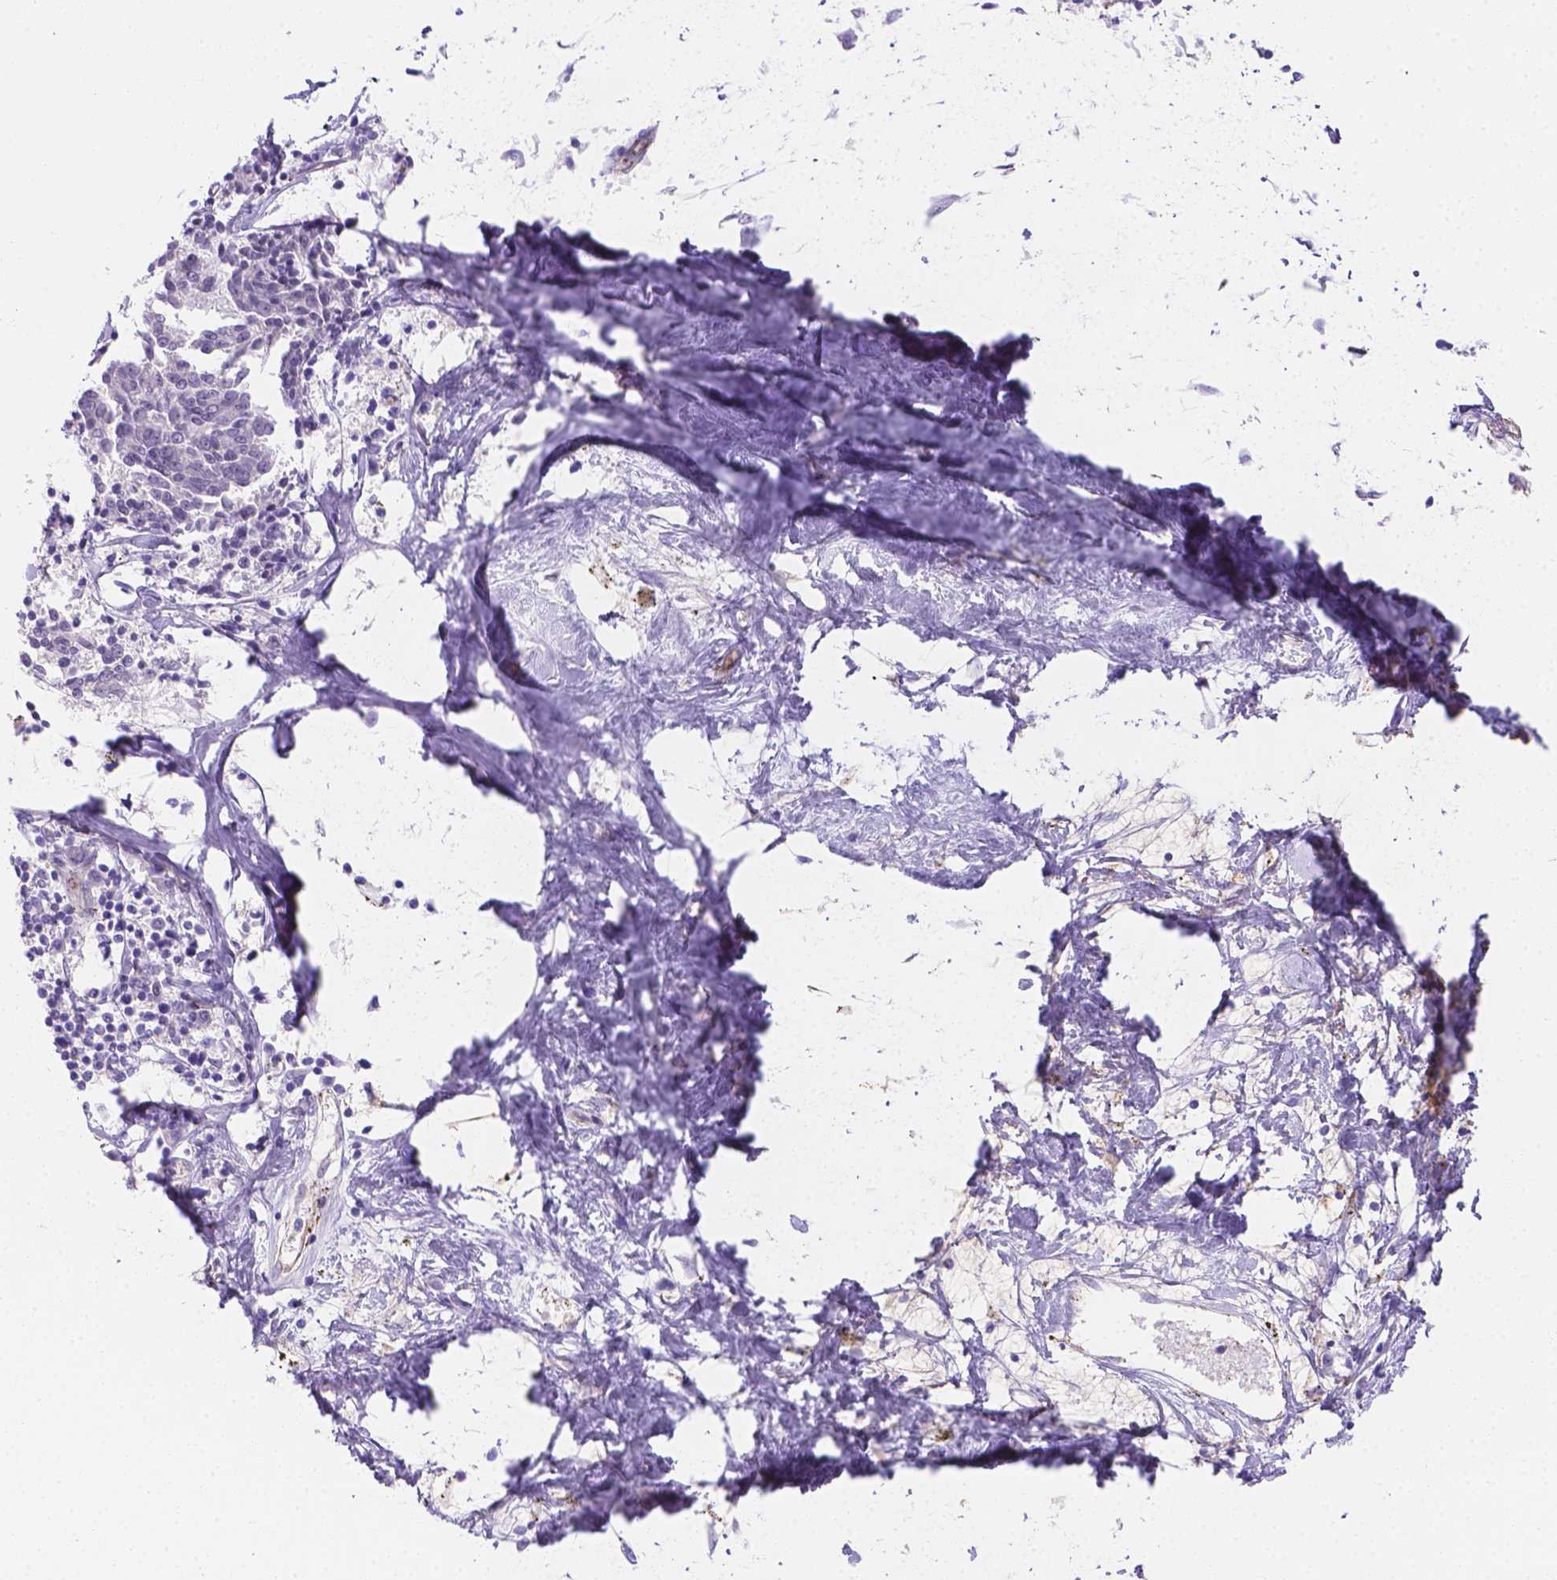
{"staining": {"intensity": "negative", "quantity": "none", "location": "none"}, "tissue": "melanoma", "cell_type": "Tumor cells", "image_type": "cancer", "snomed": [{"axis": "morphology", "description": "Malignant melanoma, NOS"}, {"axis": "topography", "description": "Skin"}], "caption": "Melanoma stained for a protein using IHC displays no staining tumor cells.", "gene": "SLC40A1", "patient": {"sex": "female", "age": 72}}